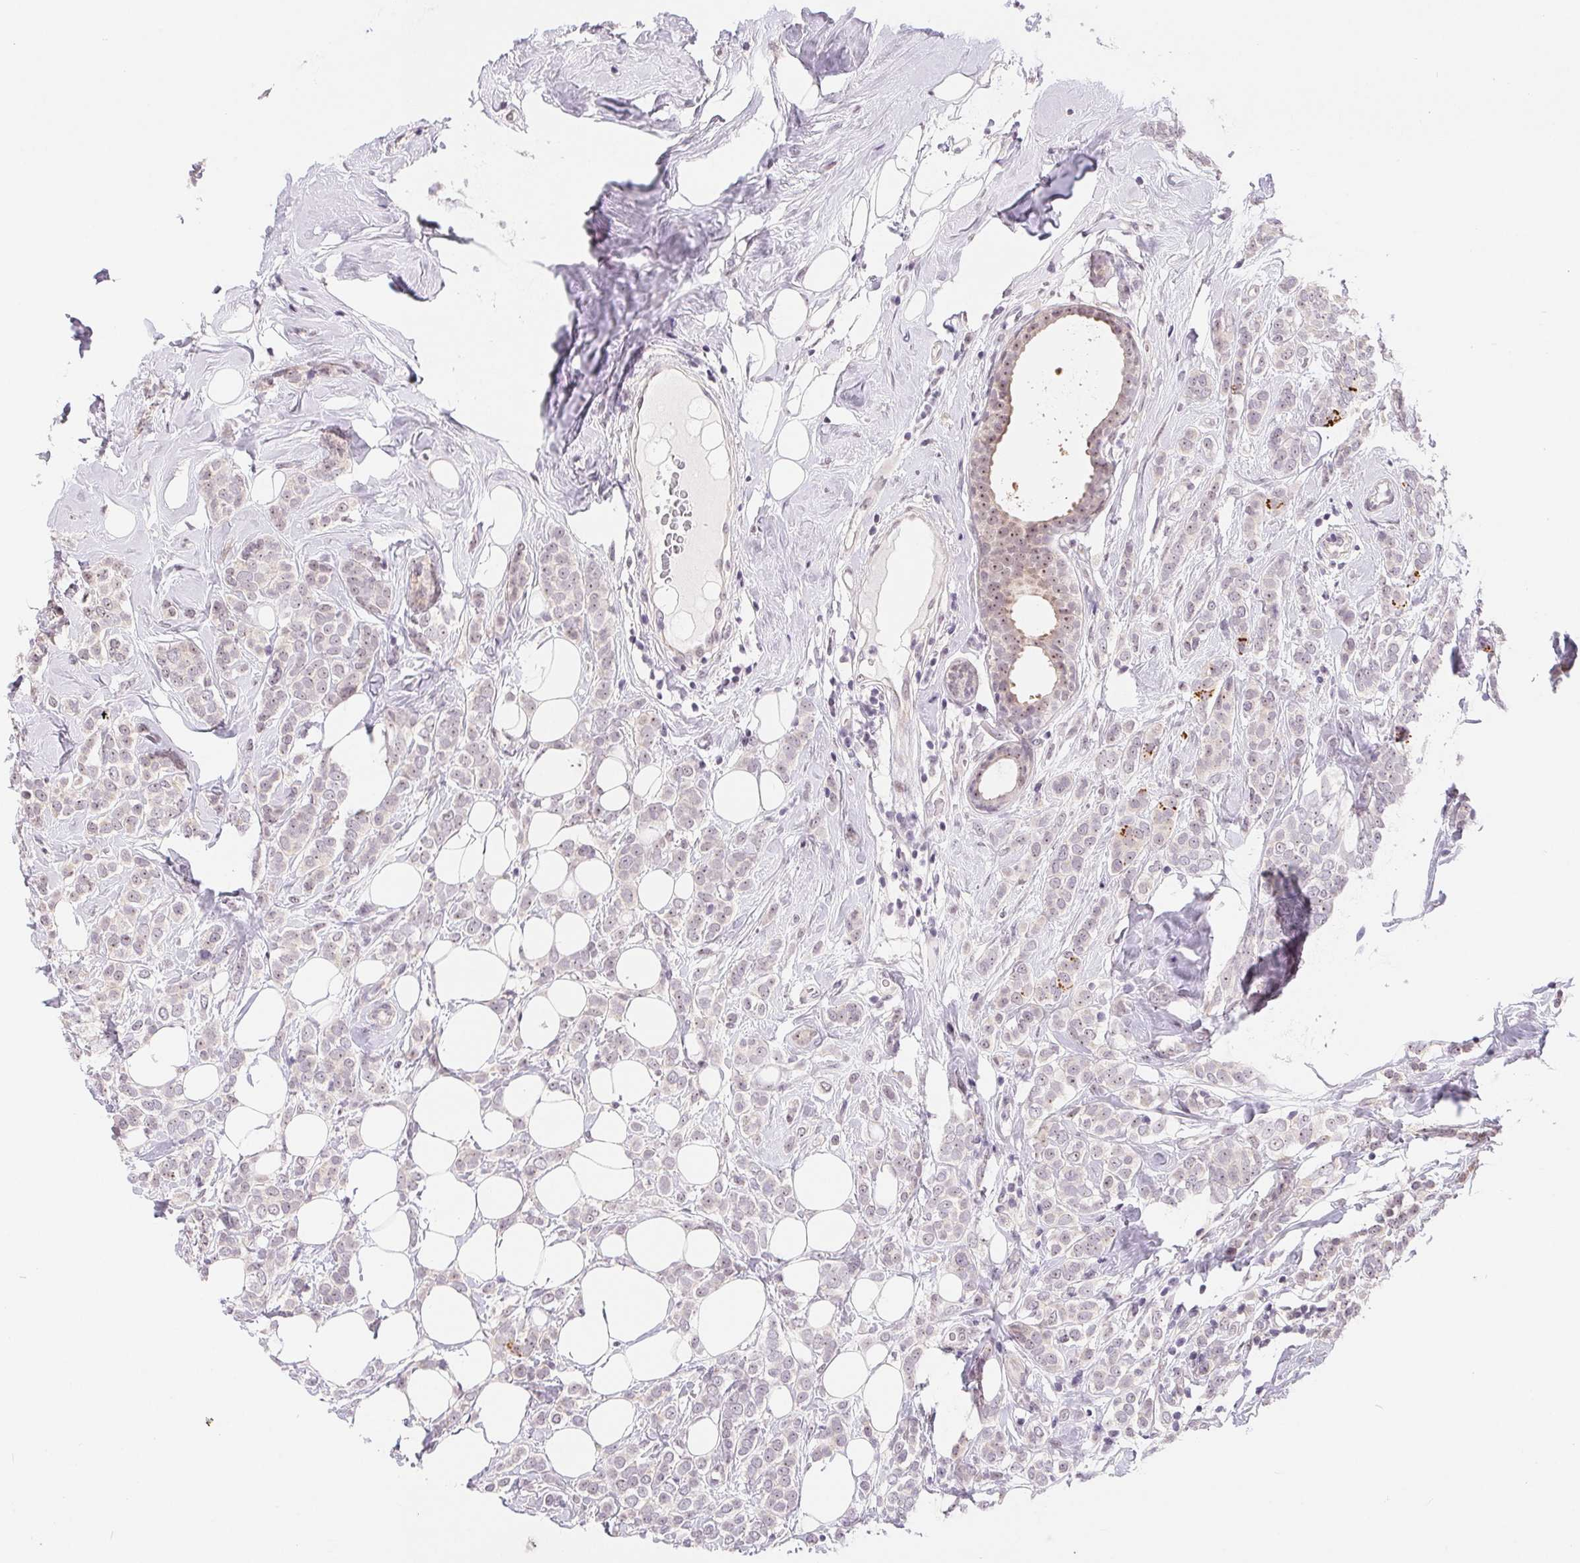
{"staining": {"intensity": "negative", "quantity": "none", "location": "none"}, "tissue": "breast cancer", "cell_type": "Tumor cells", "image_type": "cancer", "snomed": [{"axis": "morphology", "description": "Lobular carcinoma"}, {"axis": "topography", "description": "Breast"}], "caption": "High power microscopy histopathology image of an immunohistochemistry histopathology image of breast lobular carcinoma, revealing no significant expression in tumor cells.", "gene": "LCA5L", "patient": {"sex": "female", "age": 49}}